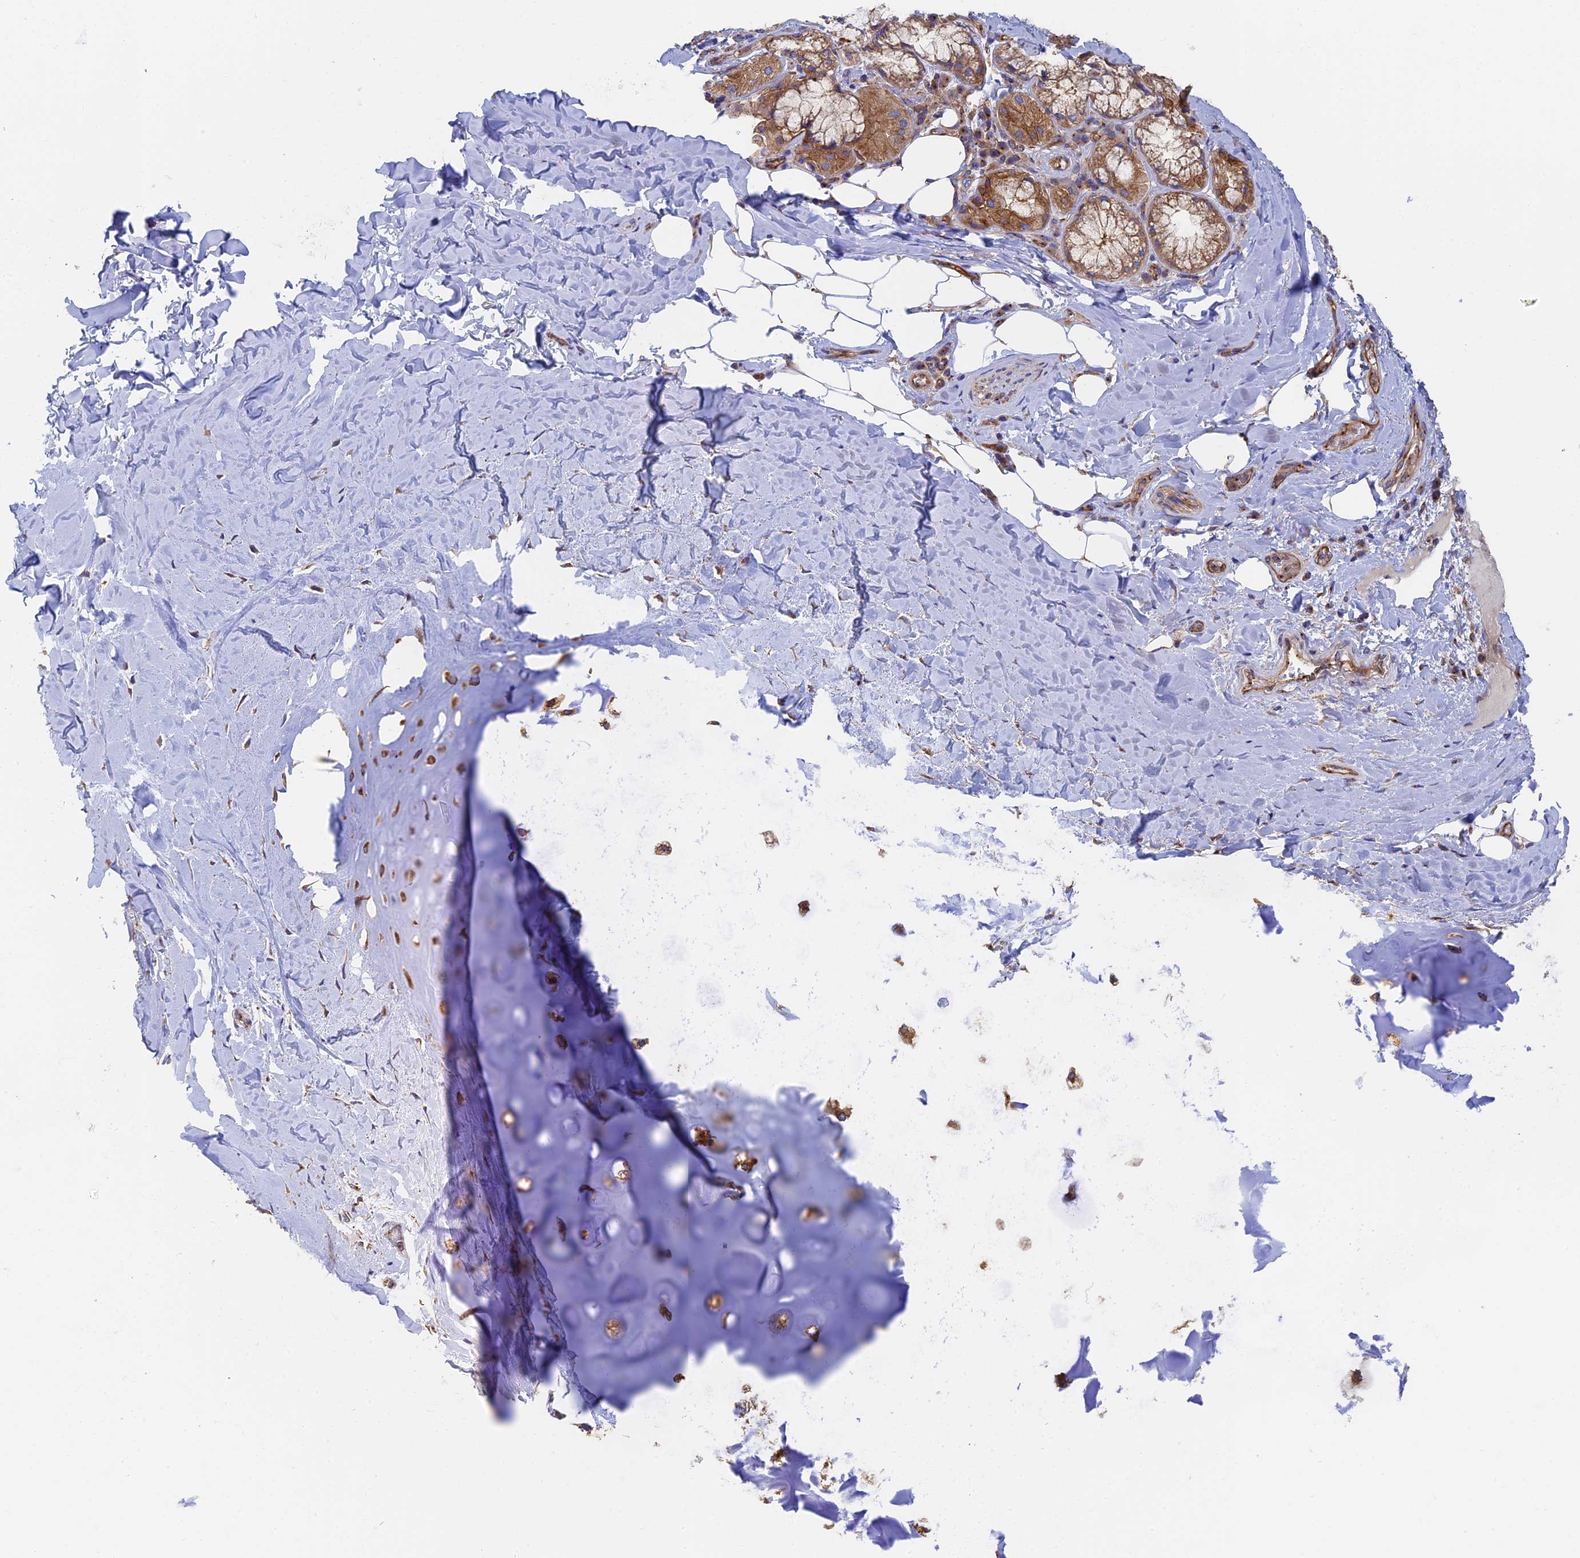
{"staining": {"intensity": "negative", "quantity": "none", "location": "none"}, "tissue": "adipose tissue", "cell_type": "Adipocytes", "image_type": "normal", "snomed": [{"axis": "morphology", "description": "Normal tissue, NOS"}, {"axis": "topography", "description": "Lymph node"}, {"axis": "topography", "description": "Cartilage tissue"}, {"axis": "topography", "description": "Bronchus"}], "caption": "Immunohistochemical staining of benign human adipose tissue exhibits no significant staining in adipocytes. (Stains: DAB (3,3'-diaminobenzidine) immunohistochemistry with hematoxylin counter stain, Microscopy: brightfield microscopy at high magnification).", "gene": "DCTN2", "patient": {"sex": "male", "age": 63}}